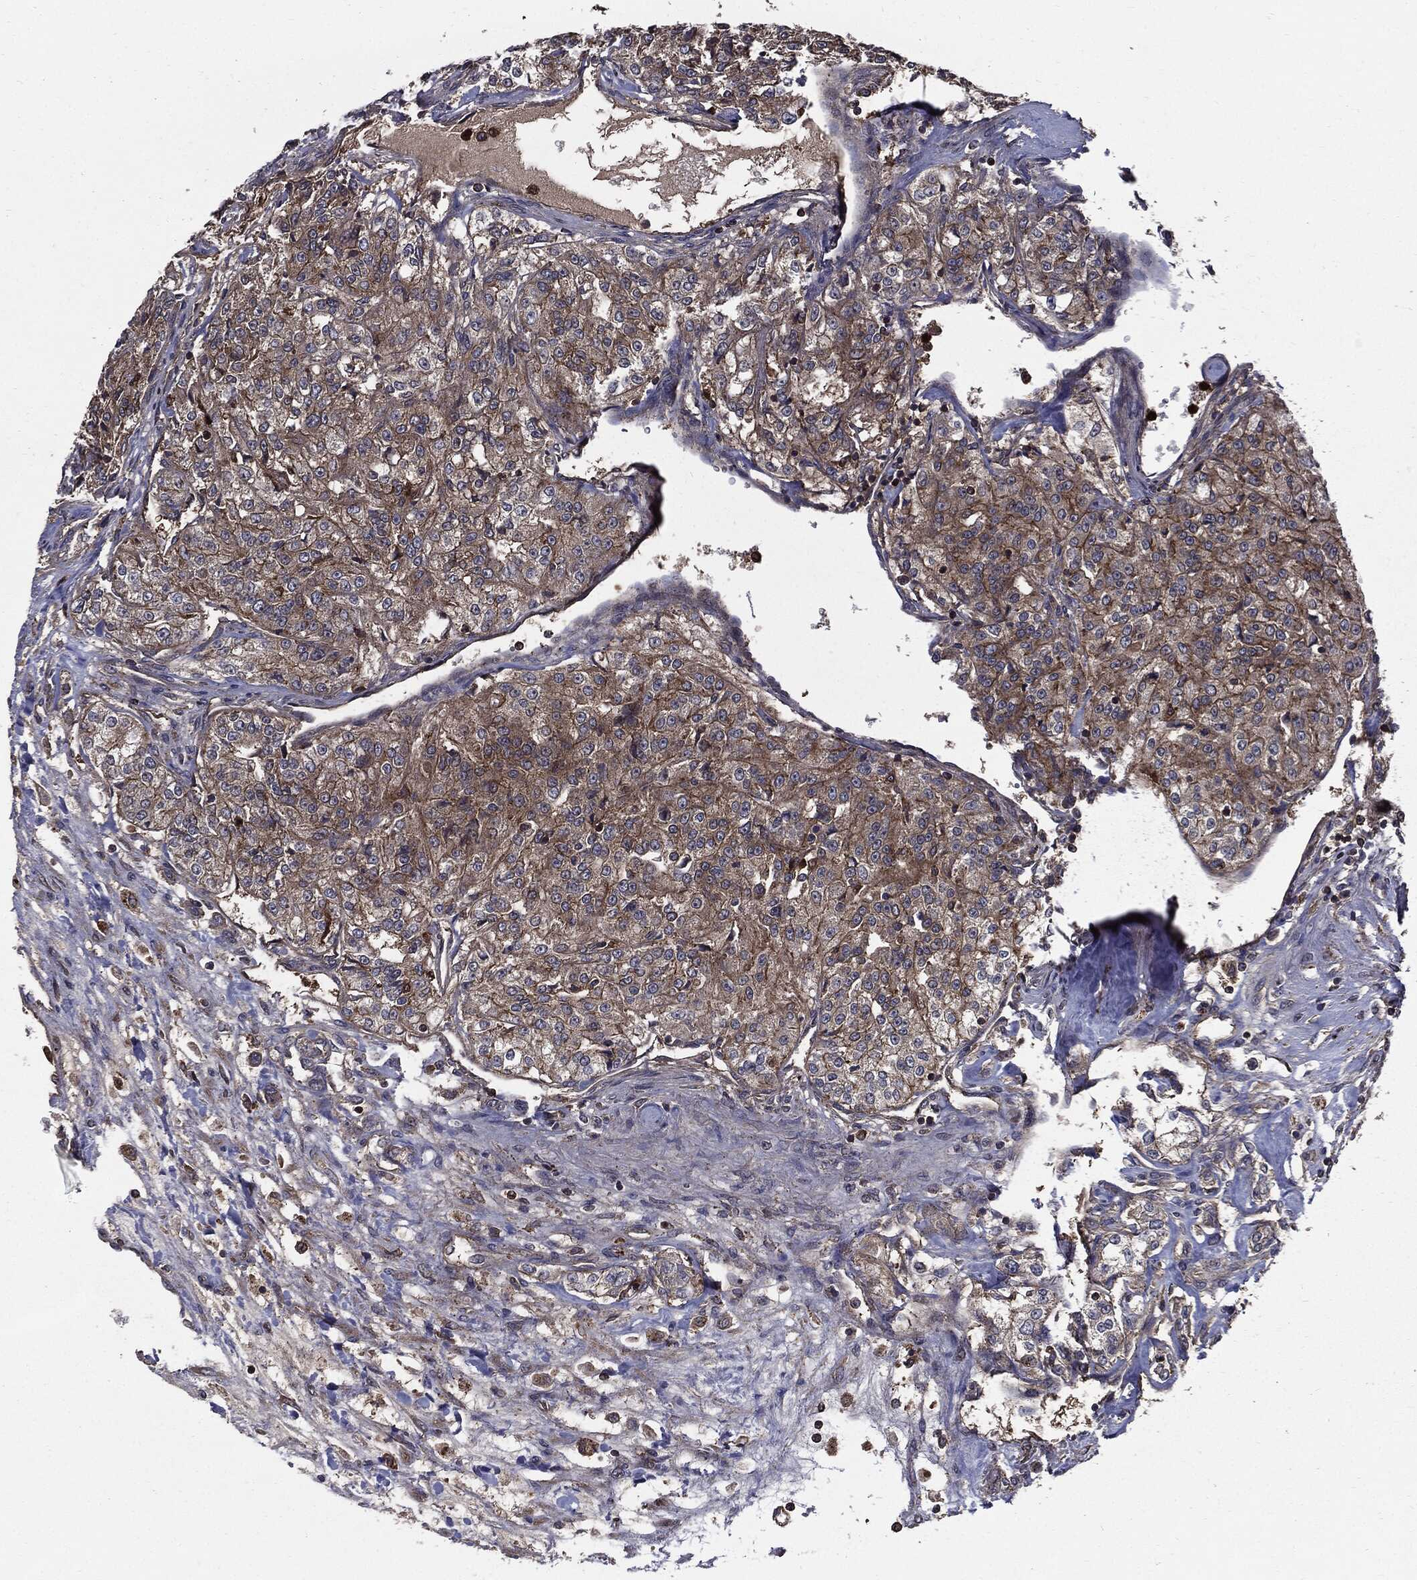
{"staining": {"intensity": "moderate", "quantity": "25%-75%", "location": "cytoplasmic/membranous"}, "tissue": "renal cancer", "cell_type": "Tumor cells", "image_type": "cancer", "snomed": [{"axis": "morphology", "description": "Adenocarcinoma, NOS"}, {"axis": "topography", "description": "Kidney"}], "caption": "Renal adenocarcinoma was stained to show a protein in brown. There is medium levels of moderate cytoplasmic/membranous staining in approximately 25%-75% of tumor cells.", "gene": "PDCD6IP", "patient": {"sex": "female", "age": 63}}